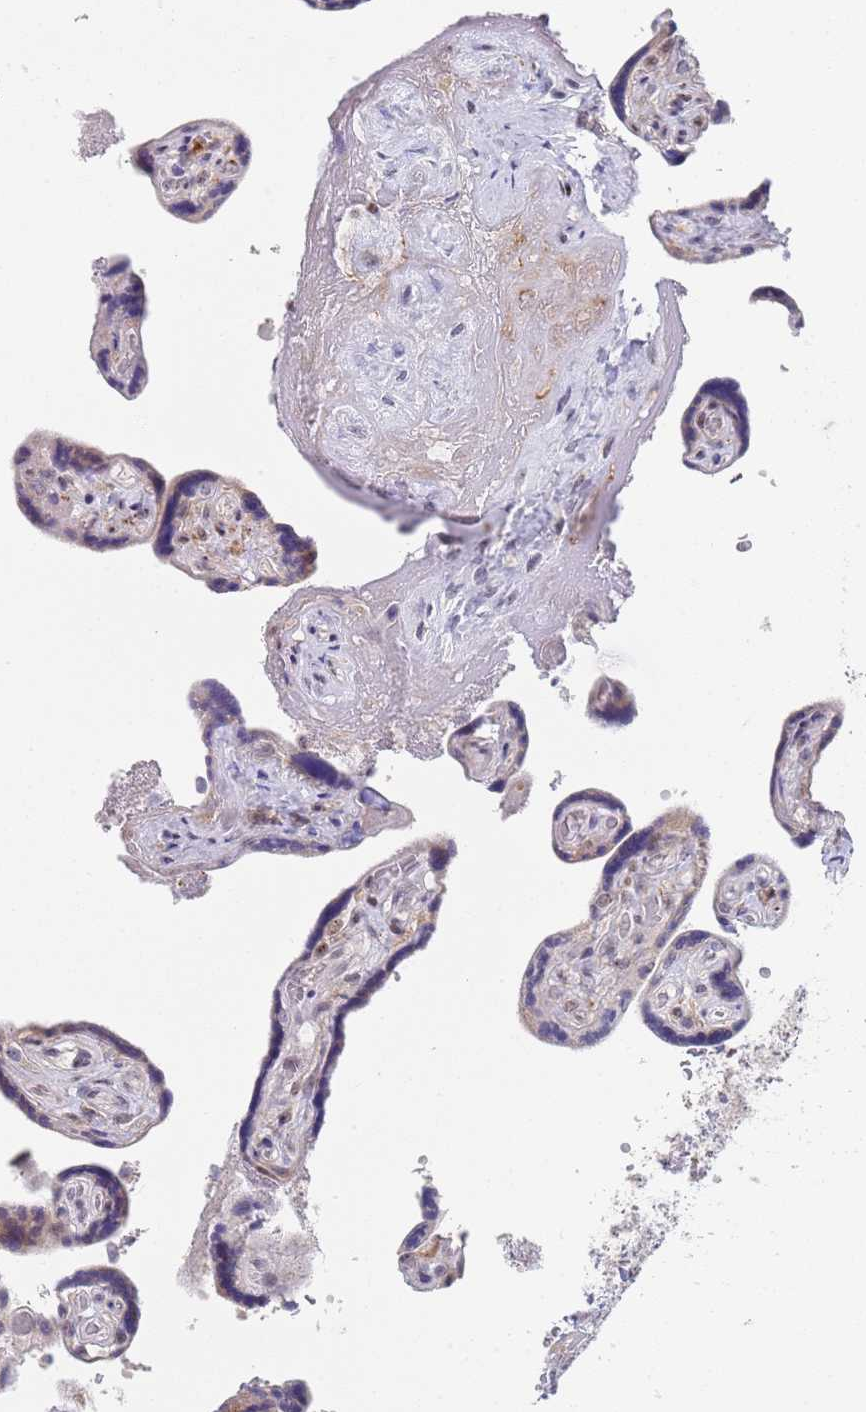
{"staining": {"intensity": "weak", "quantity": ">75%", "location": "cytoplasmic/membranous"}, "tissue": "placenta", "cell_type": "Decidual cells", "image_type": "normal", "snomed": [{"axis": "morphology", "description": "Normal tissue, NOS"}, {"axis": "topography", "description": "Placenta"}], "caption": "Placenta stained for a protein (brown) exhibits weak cytoplasmic/membranous positive expression in about >75% of decidual cells.", "gene": "PLCL2", "patient": {"sex": "female", "age": 32}}